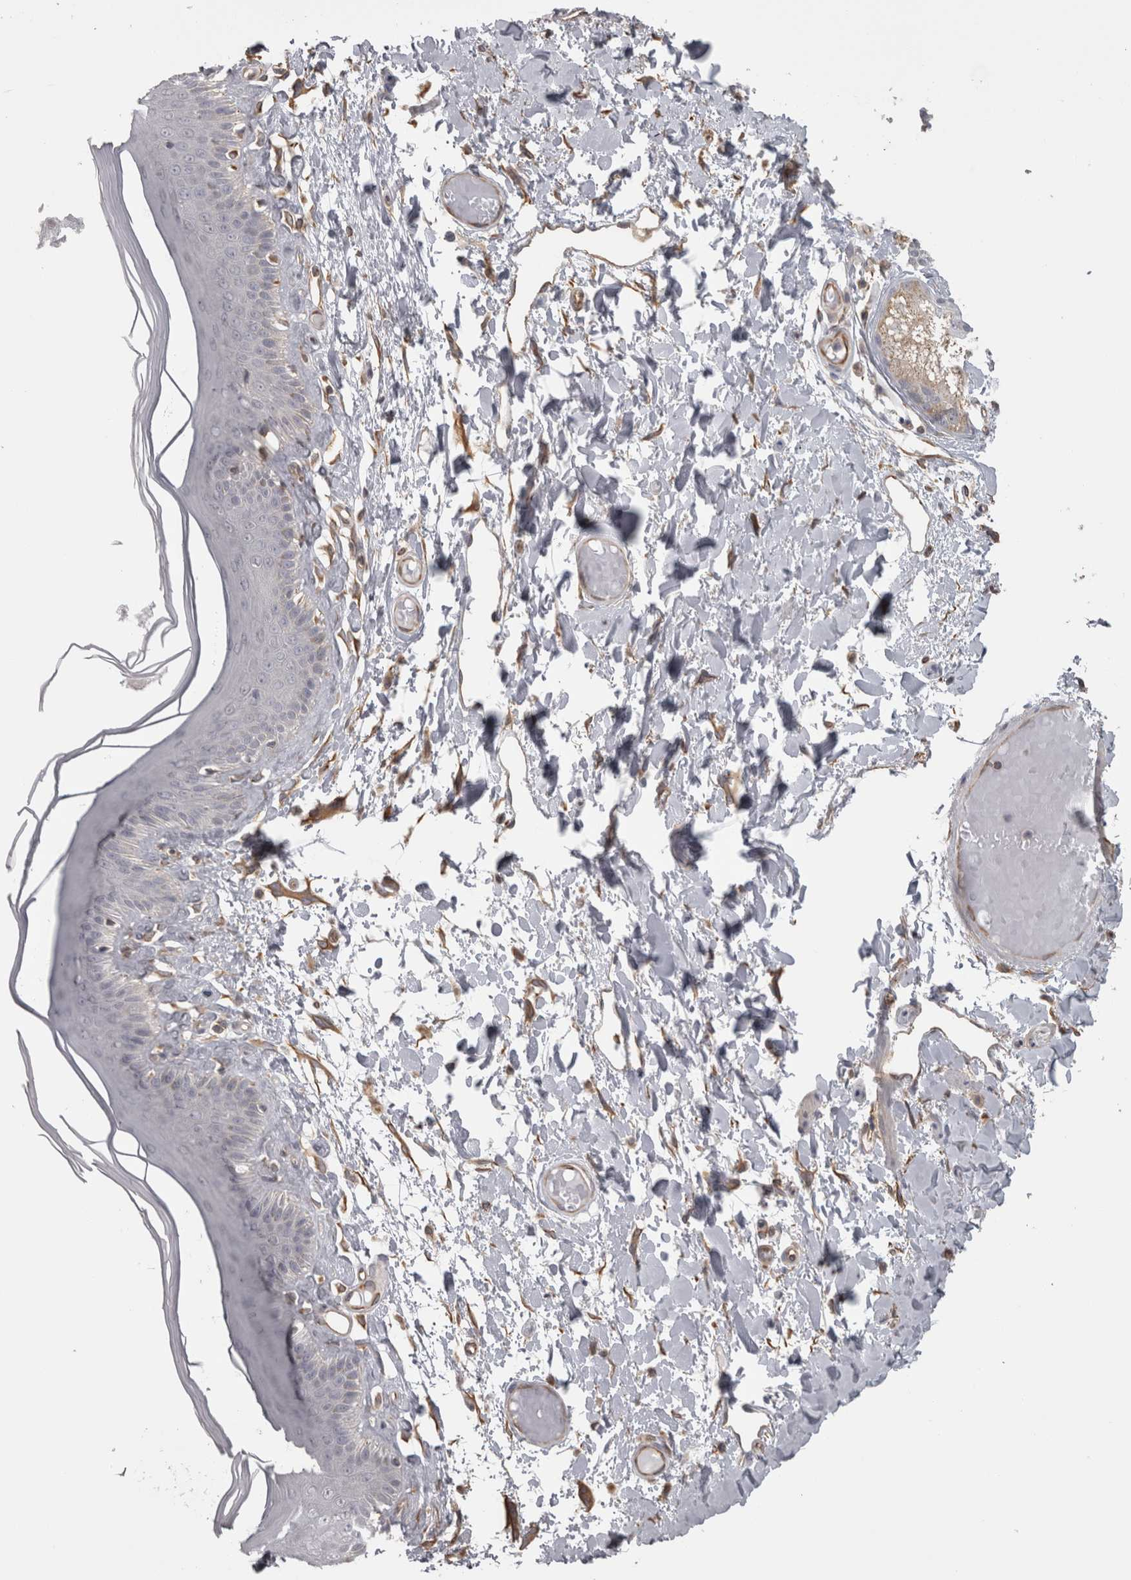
{"staining": {"intensity": "moderate", "quantity": "<25%", "location": "cytoplasmic/membranous"}, "tissue": "skin", "cell_type": "Epidermal cells", "image_type": "normal", "snomed": [{"axis": "morphology", "description": "Normal tissue, NOS"}, {"axis": "topography", "description": "Vulva"}], "caption": "A low amount of moderate cytoplasmic/membranous staining is identified in about <25% of epidermal cells in normal skin.", "gene": "PPP1R12B", "patient": {"sex": "female", "age": 73}}